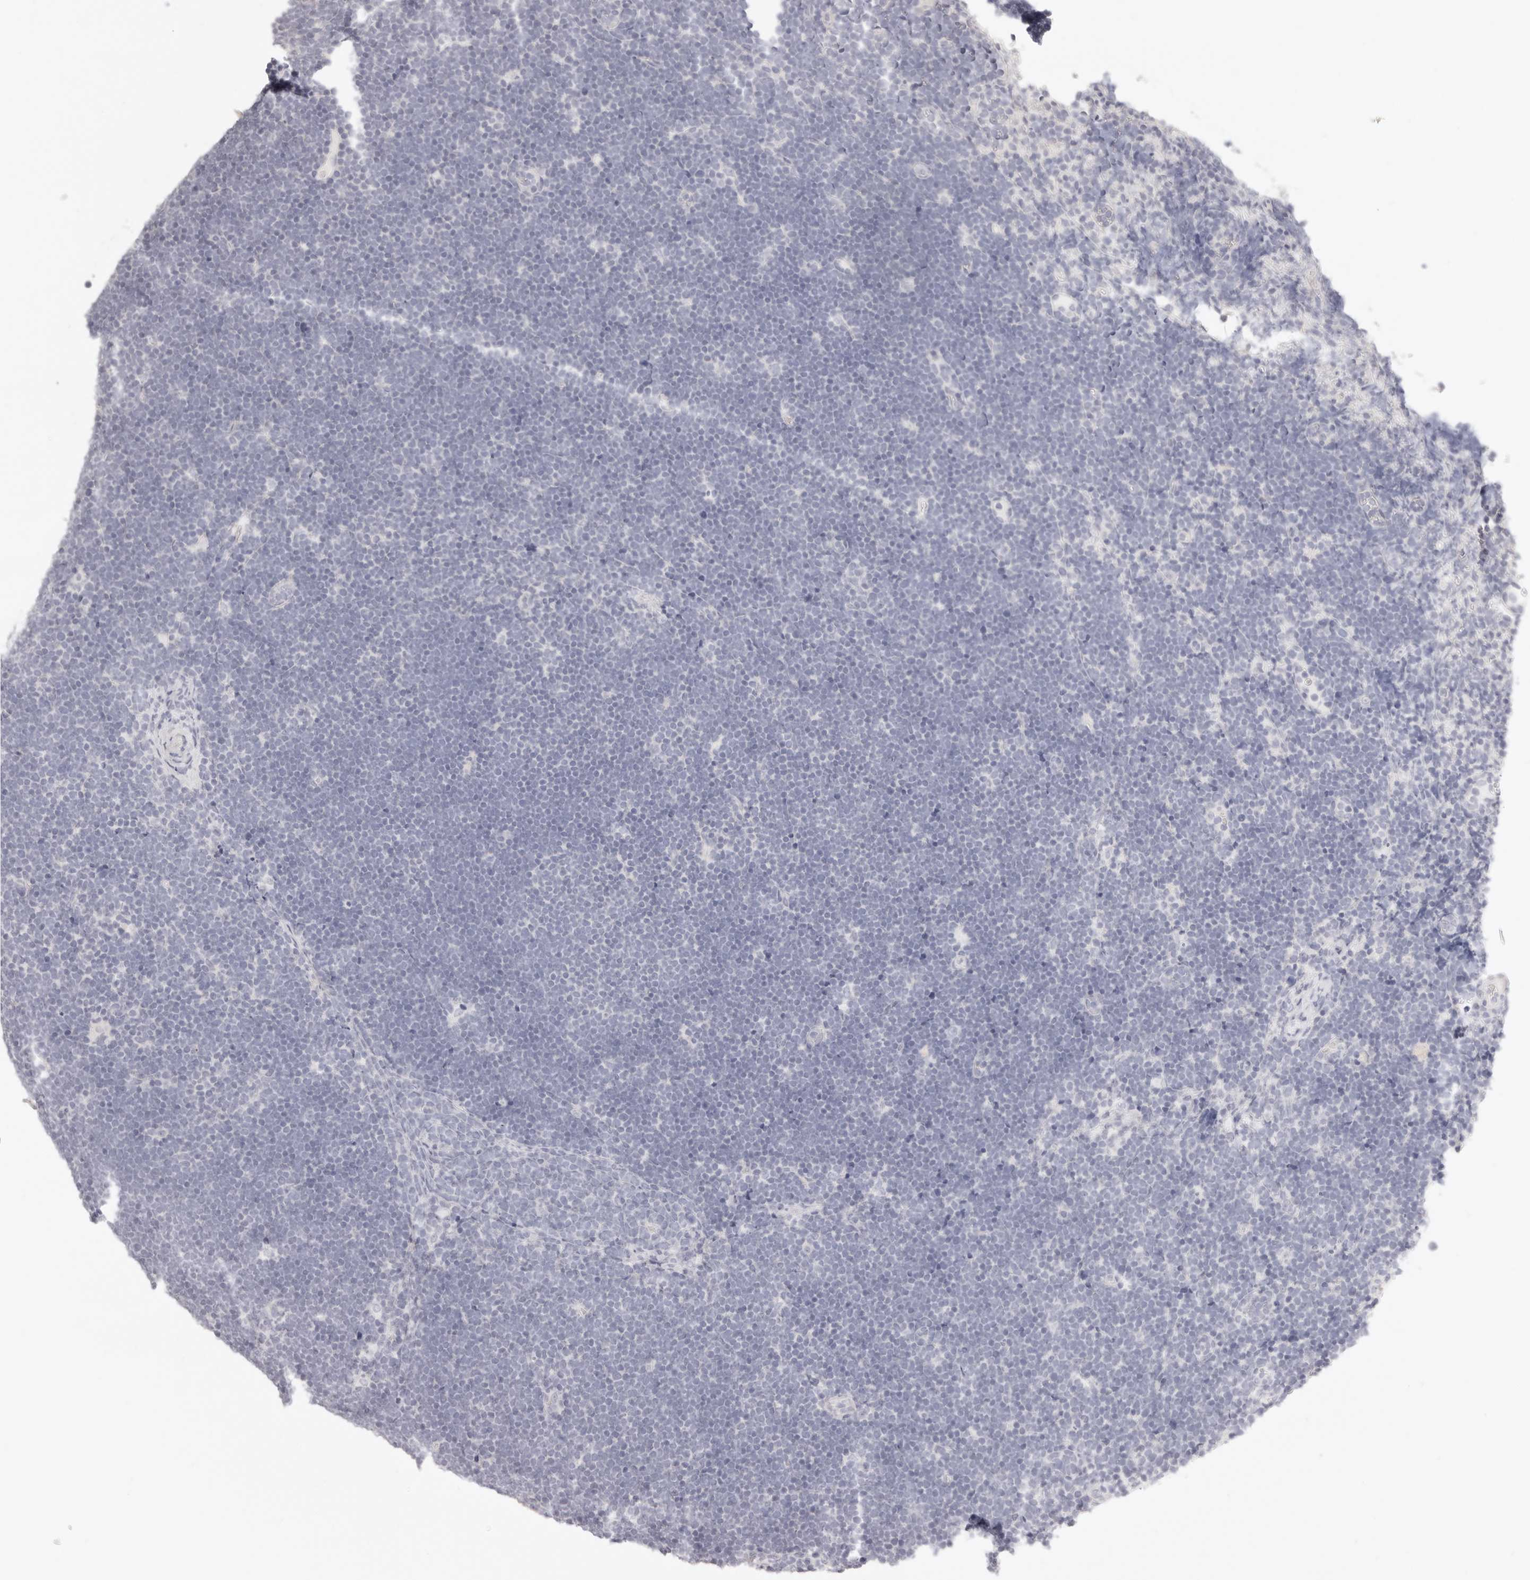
{"staining": {"intensity": "negative", "quantity": "none", "location": "none"}, "tissue": "lymphoma", "cell_type": "Tumor cells", "image_type": "cancer", "snomed": [{"axis": "morphology", "description": "Malignant lymphoma, non-Hodgkin's type, High grade"}, {"axis": "topography", "description": "Lymph node"}], "caption": "IHC of malignant lymphoma, non-Hodgkin's type (high-grade) reveals no expression in tumor cells.", "gene": "FABP1", "patient": {"sex": "male", "age": 13}}